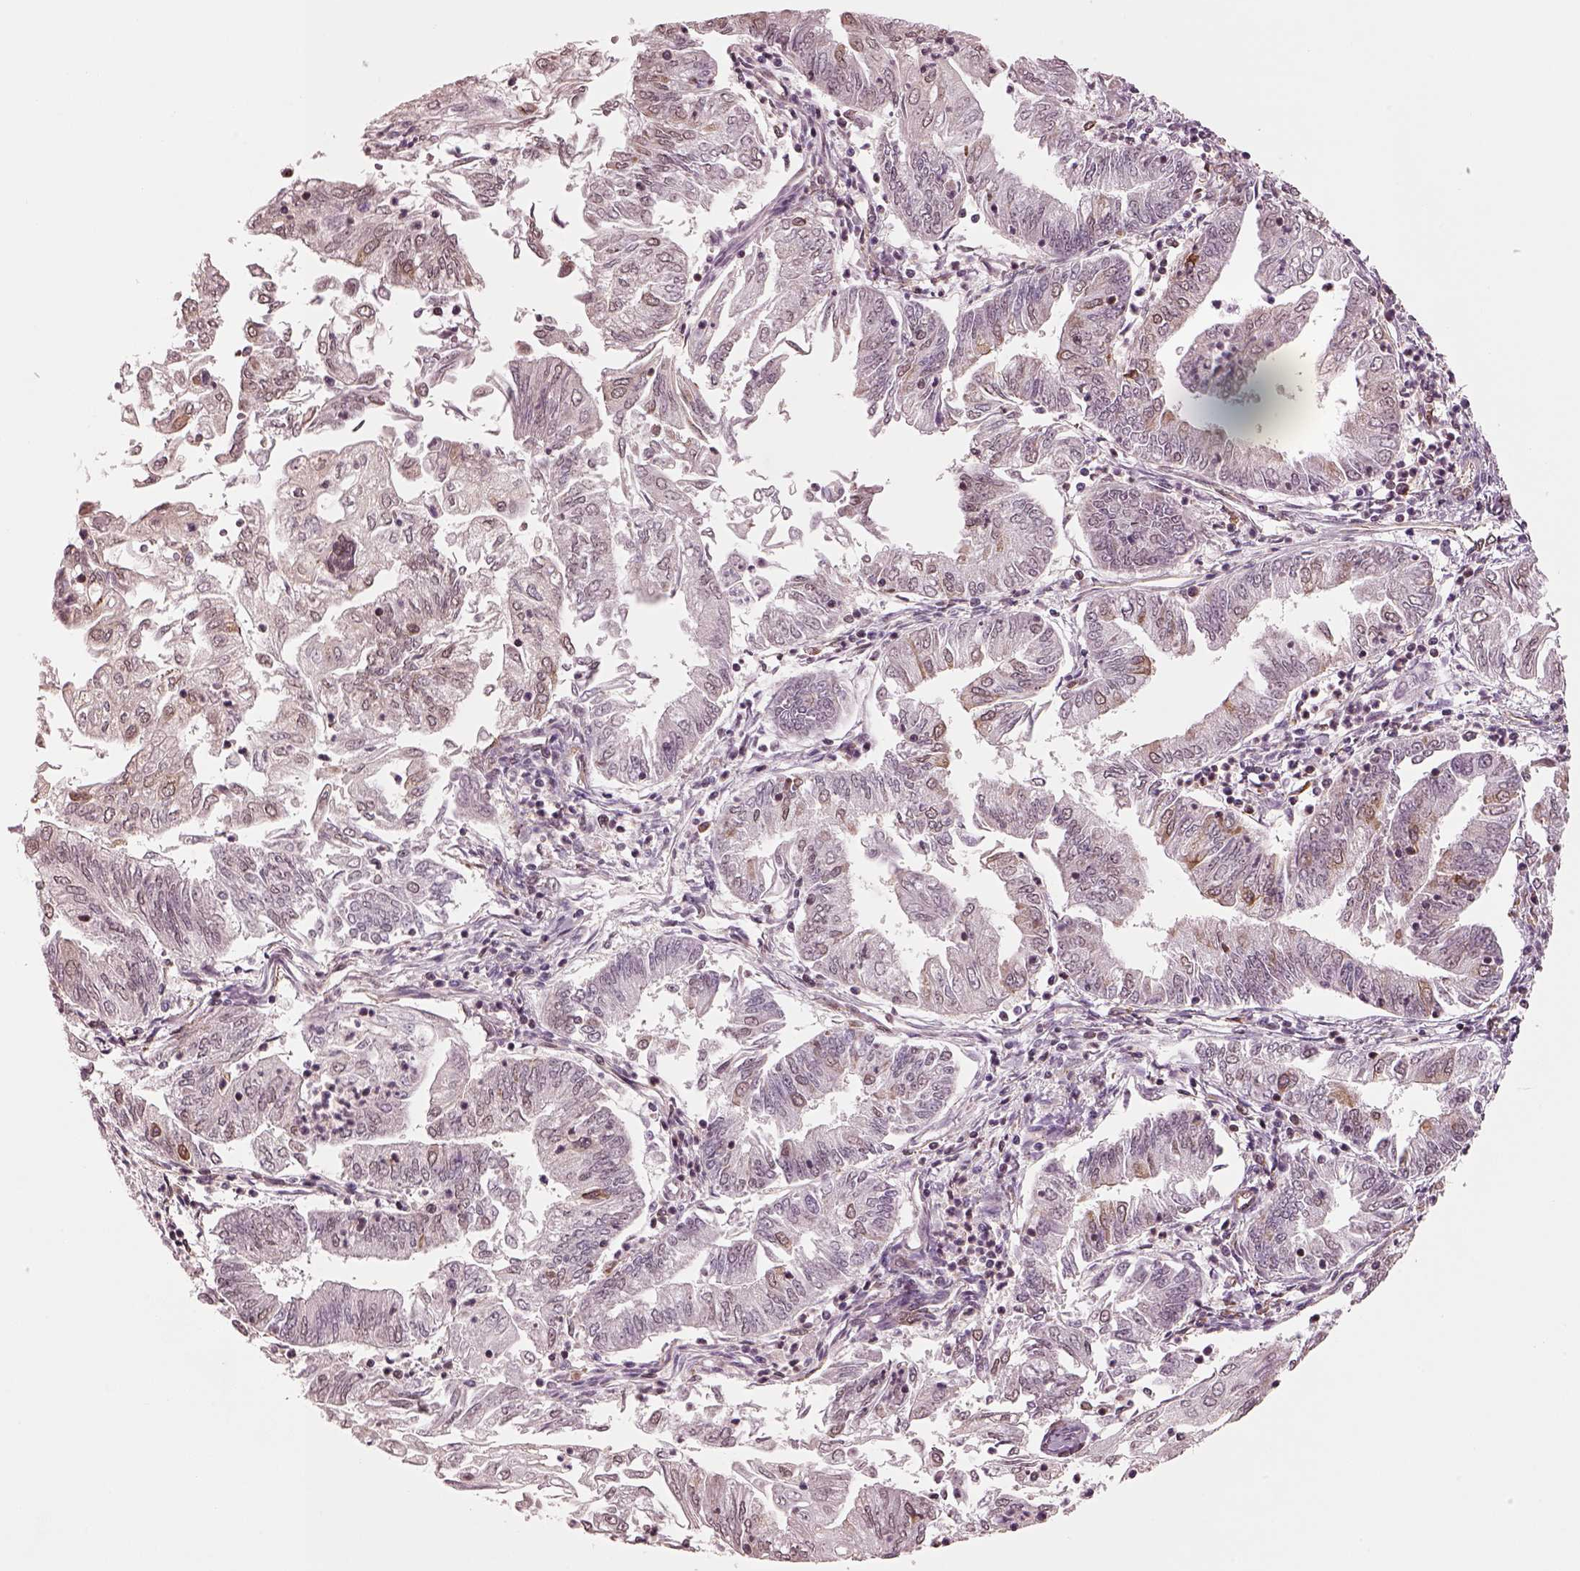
{"staining": {"intensity": "moderate", "quantity": "<25%", "location": "cytoplasmic/membranous"}, "tissue": "endometrial cancer", "cell_type": "Tumor cells", "image_type": "cancer", "snomed": [{"axis": "morphology", "description": "Adenocarcinoma, NOS"}, {"axis": "topography", "description": "Endometrium"}], "caption": "The immunohistochemical stain labels moderate cytoplasmic/membranous positivity in tumor cells of adenocarcinoma (endometrial) tissue.", "gene": "WASHC2A", "patient": {"sex": "female", "age": 55}}